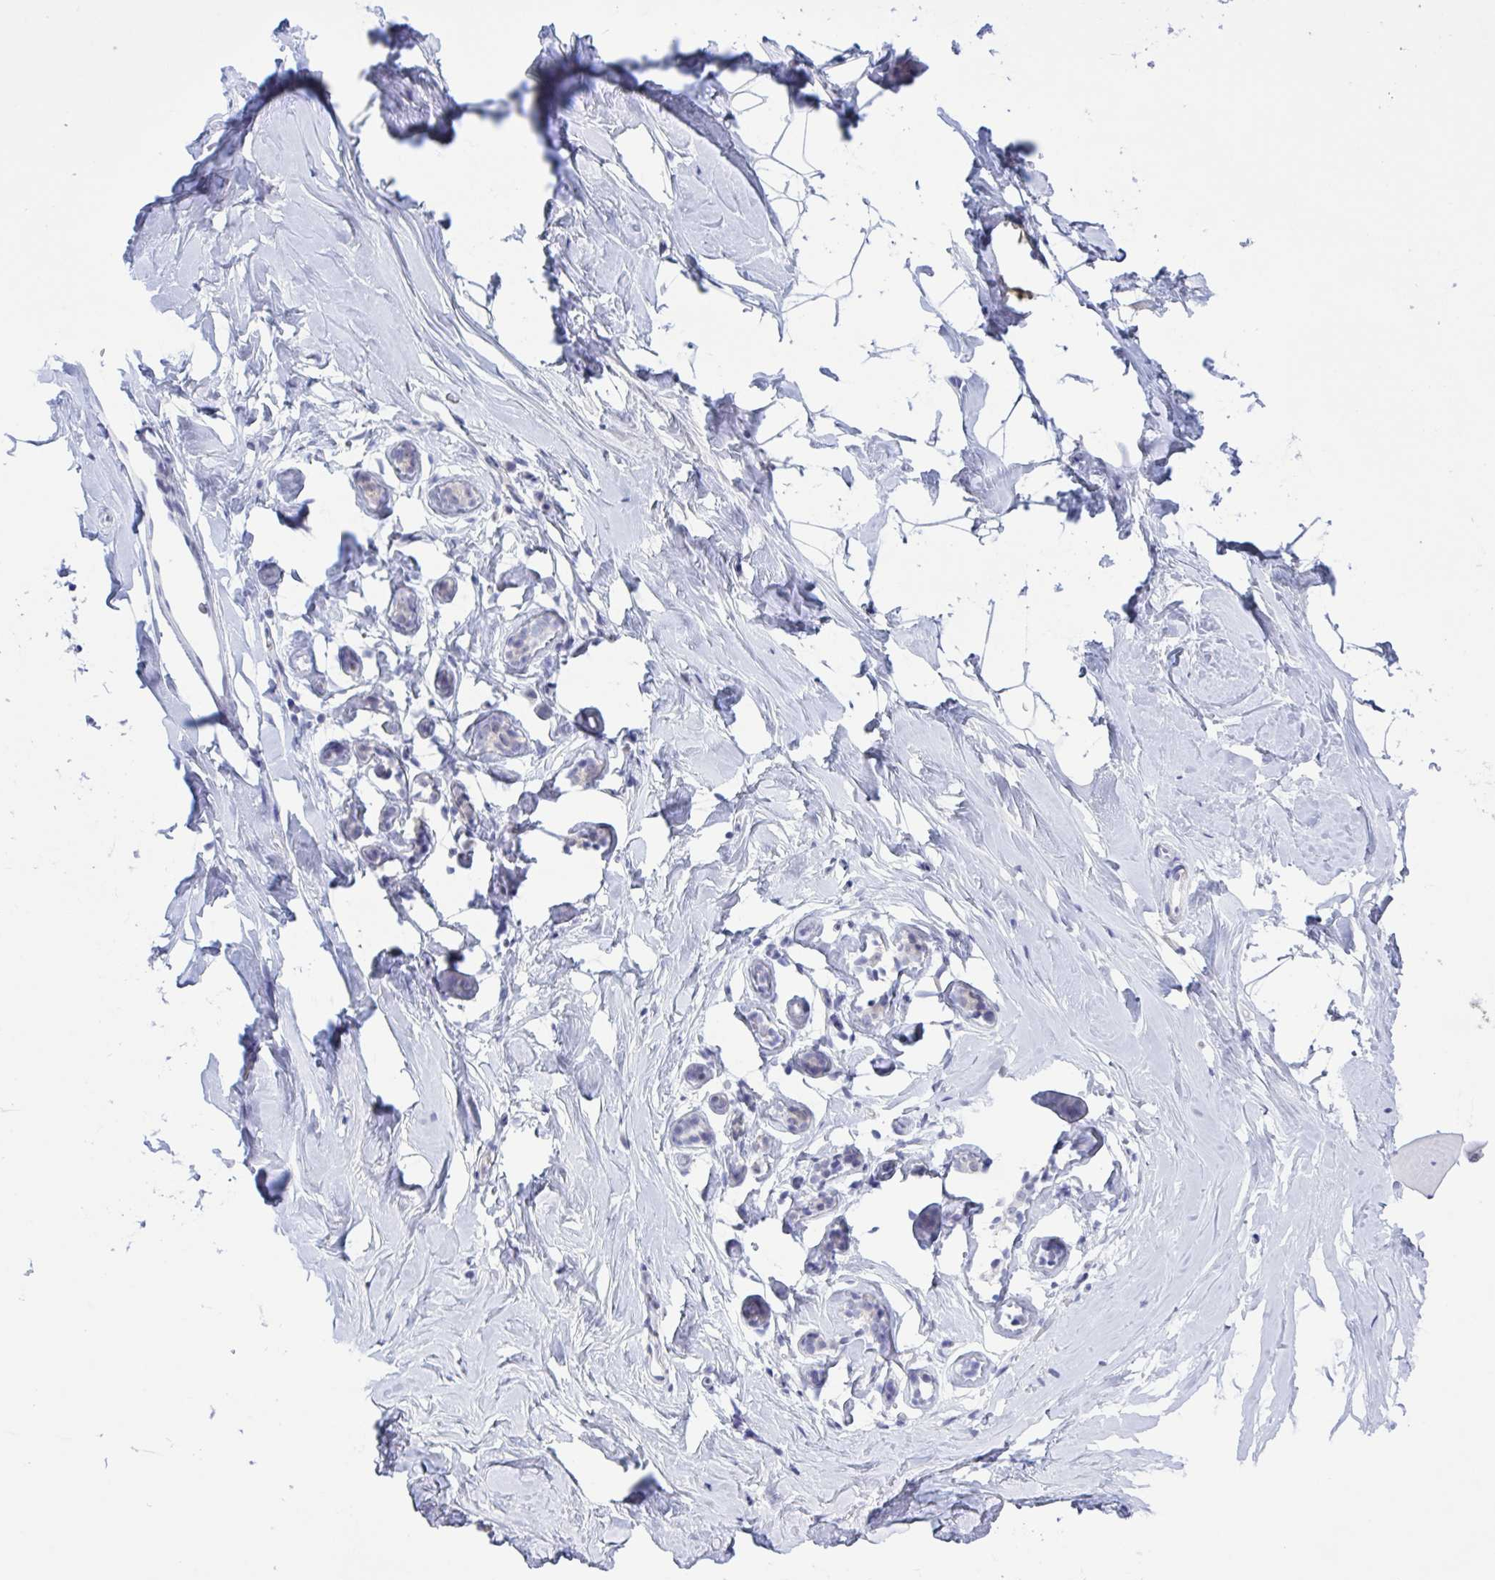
{"staining": {"intensity": "negative", "quantity": "none", "location": "none"}, "tissue": "breast", "cell_type": "Adipocytes", "image_type": "normal", "snomed": [{"axis": "morphology", "description": "Normal tissue, NOS"}, {"axis": "topography", "description": "Breast"}], "caption": "Immunohistochemistry (IHC) micrograph of unremarkable breast stained for a protein (brown), which reveals no staining in adipocytes.", "gene": "SERPINB13", "patient": {"sex": "female", "age": 32}}